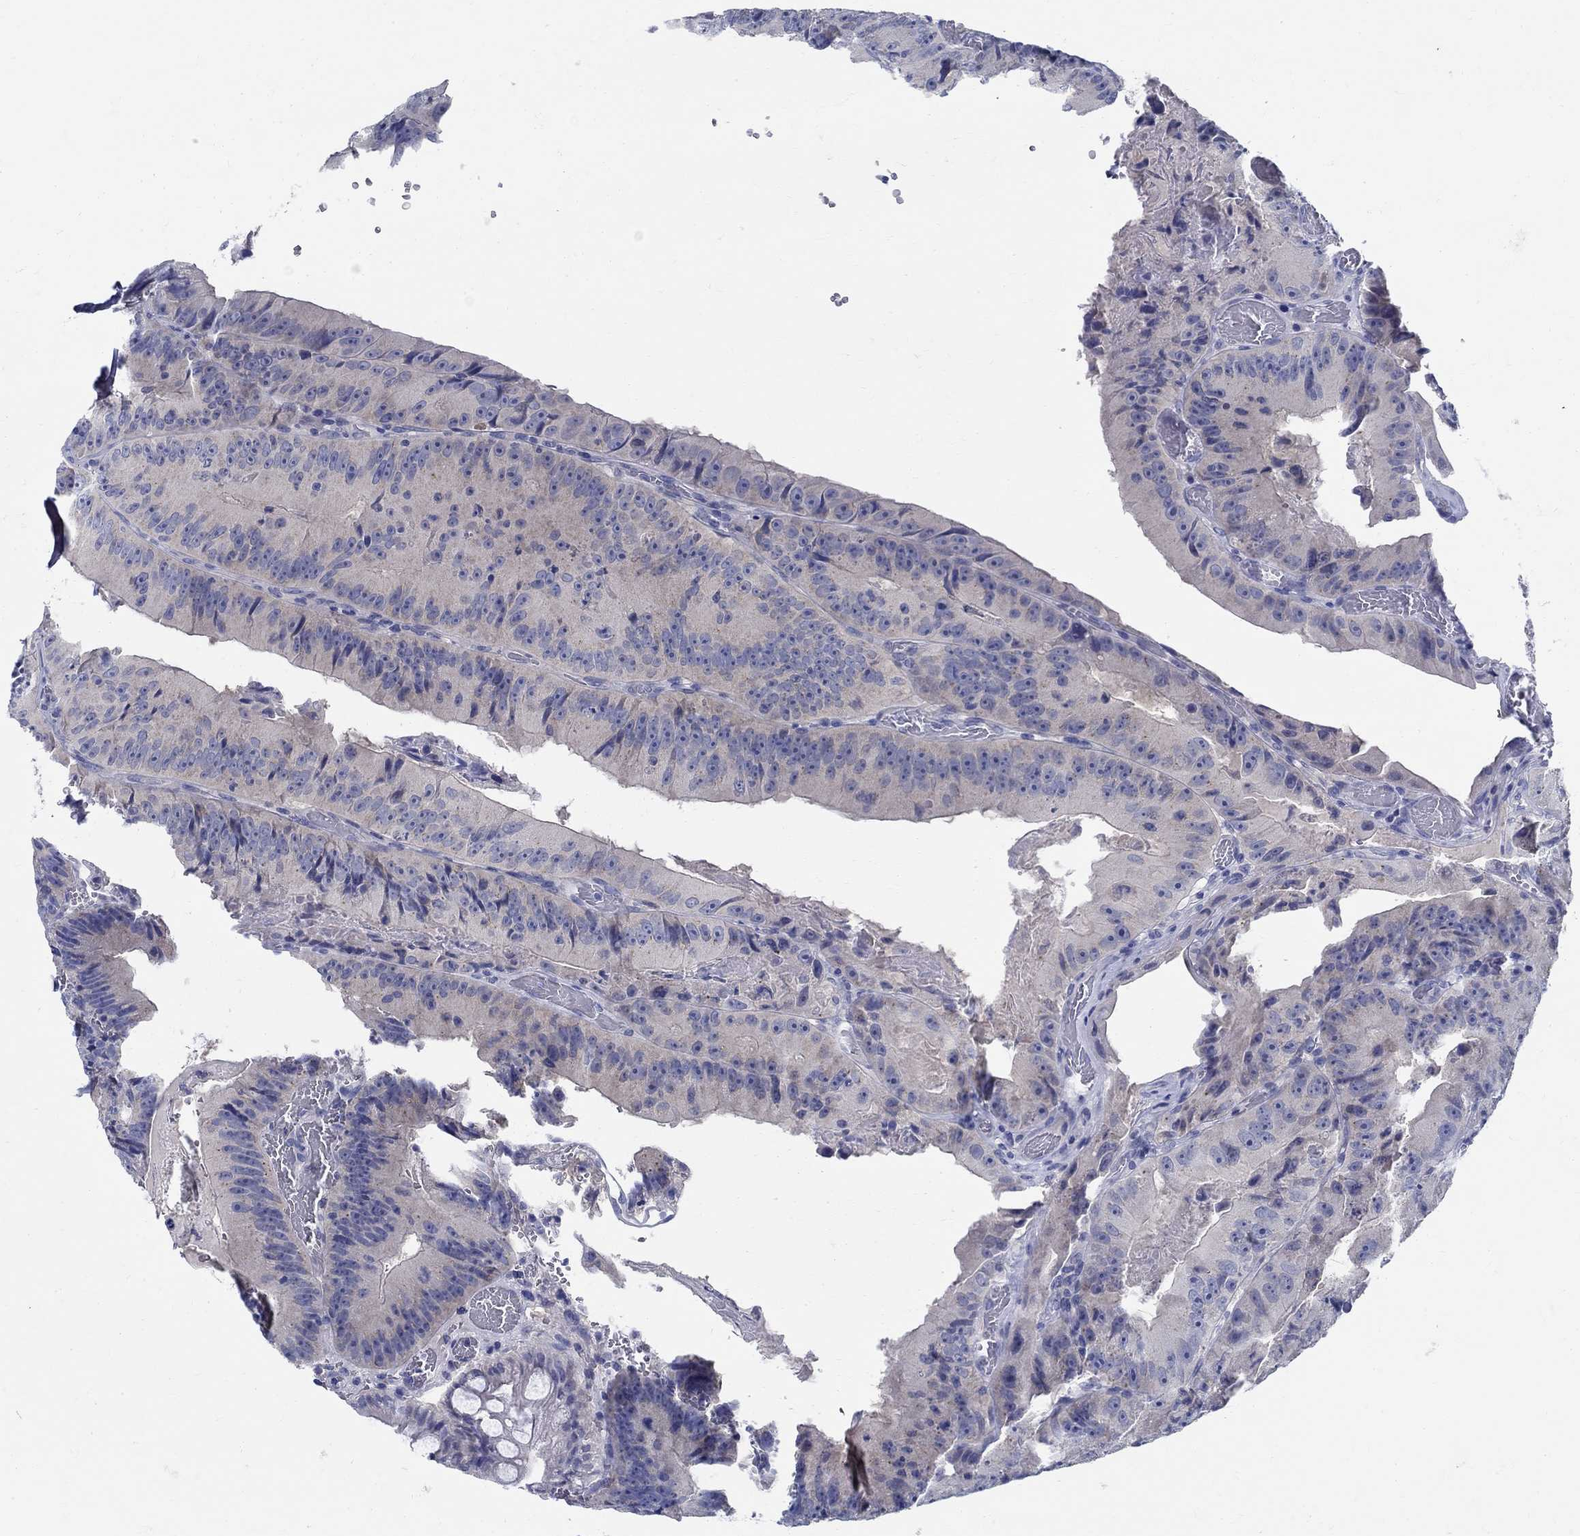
{"staining": {"intensity": "weak", "quantity": "<25%", "location": "cytoplasmic/membranous"}, "tissue": "colorectal cancer", "cell_type": "Tumor cells", "image_type": "cancer", "snomed": [{"axis": "morphology", "description": "Adenocarcinoma, NOS"}, {"axis": "topography", "description": "Colon"}], "caption": "Human colorectal cancer stained for a protein using immunohistochemistry (IHC) displays no expression in tumor cells.", "gene": "CRYGD", "patient": {"sex": "female", "age": 86}}